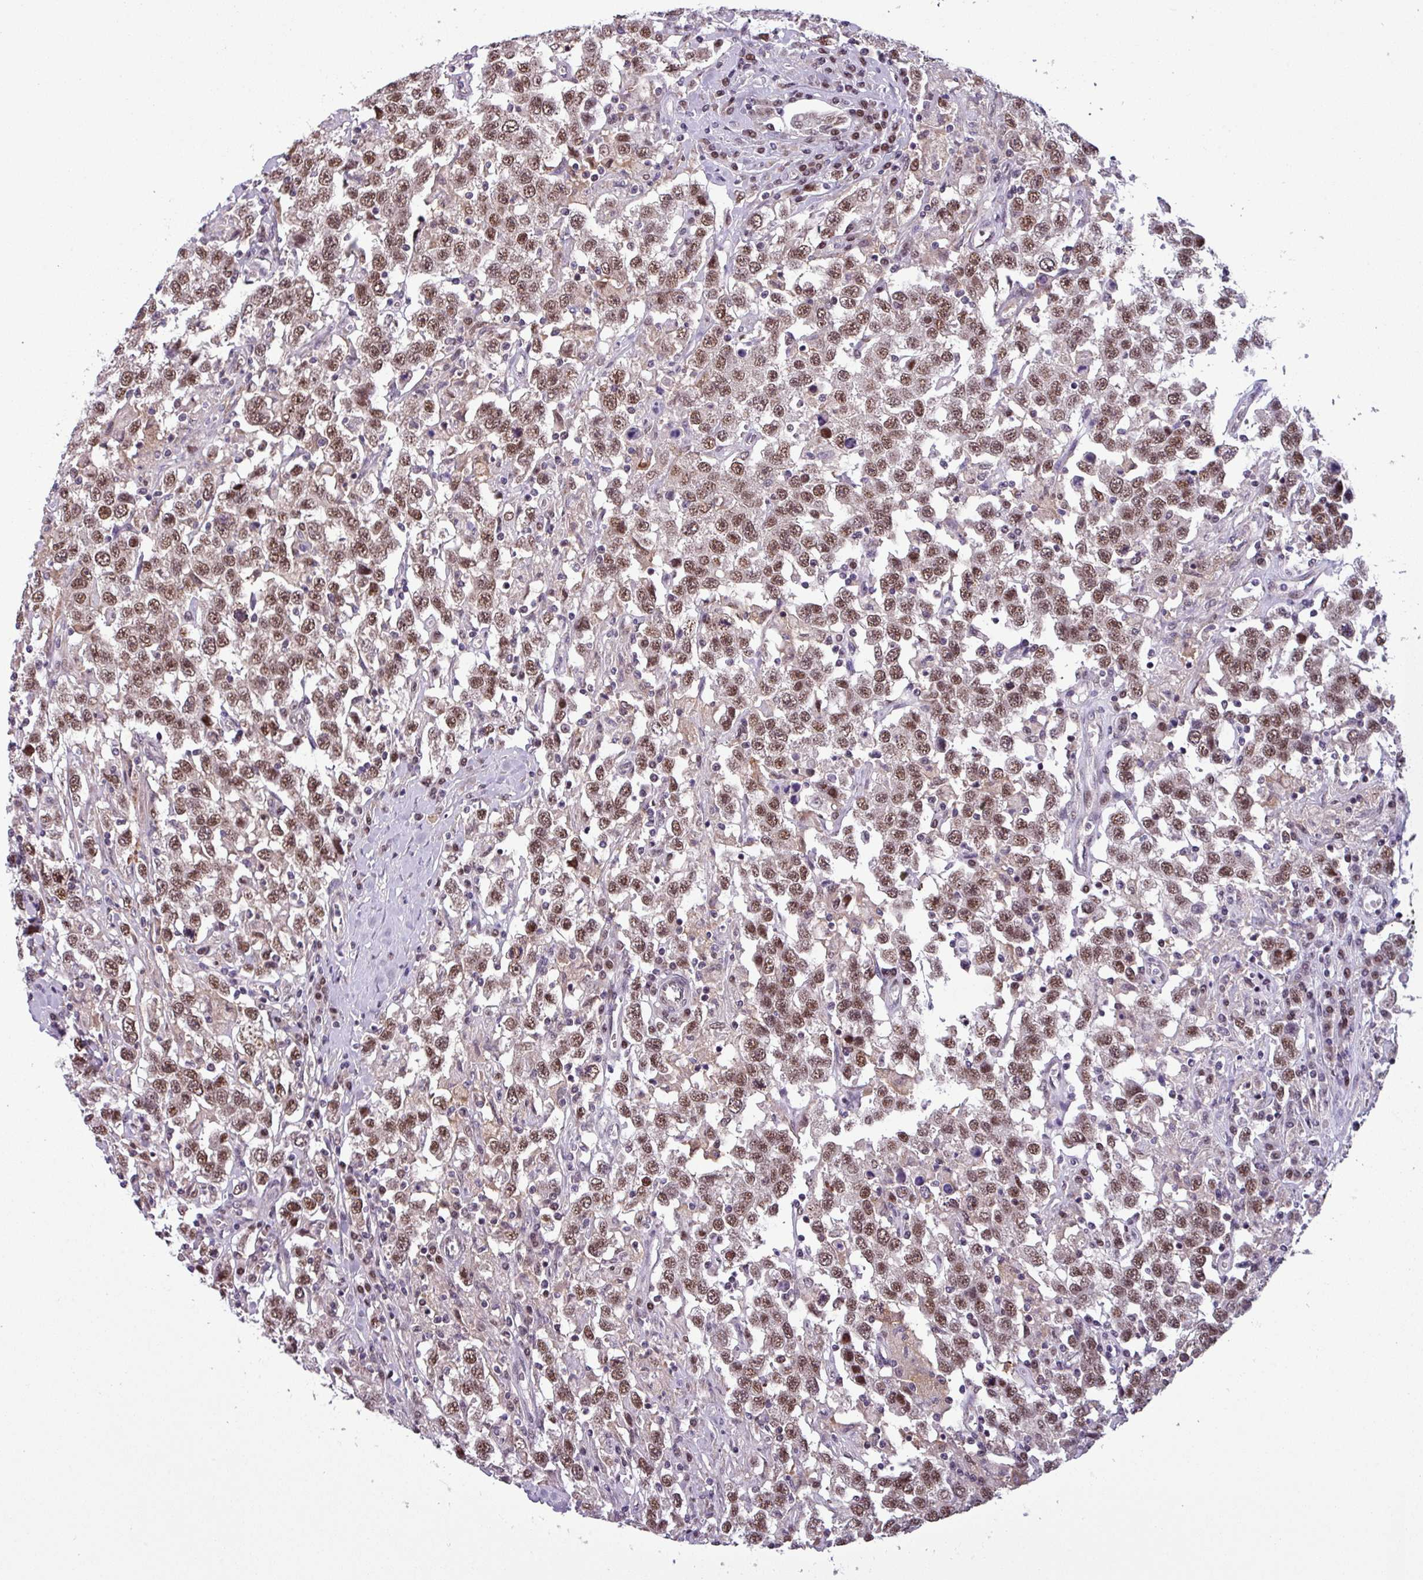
{"staining": {"intensity": "moderate", "quantity": ">75%", "location": "nuclear"}, "tissue": "testis cancer", "cell_type": "Tumor cells", "image_type": "cancer", "snomed": [{"axis": "morphology", "description": "Seminoma, NOS"}, {"axis": "topography", "description": "Testis"}], "caption": "Immunohistochemical staining of human seminoma (testis) displays moderate nuclear protein staining in approximately >75% of tumor cells.", "gene": "NPFFR1", "patient": {"sex": "male", "age": 41}}